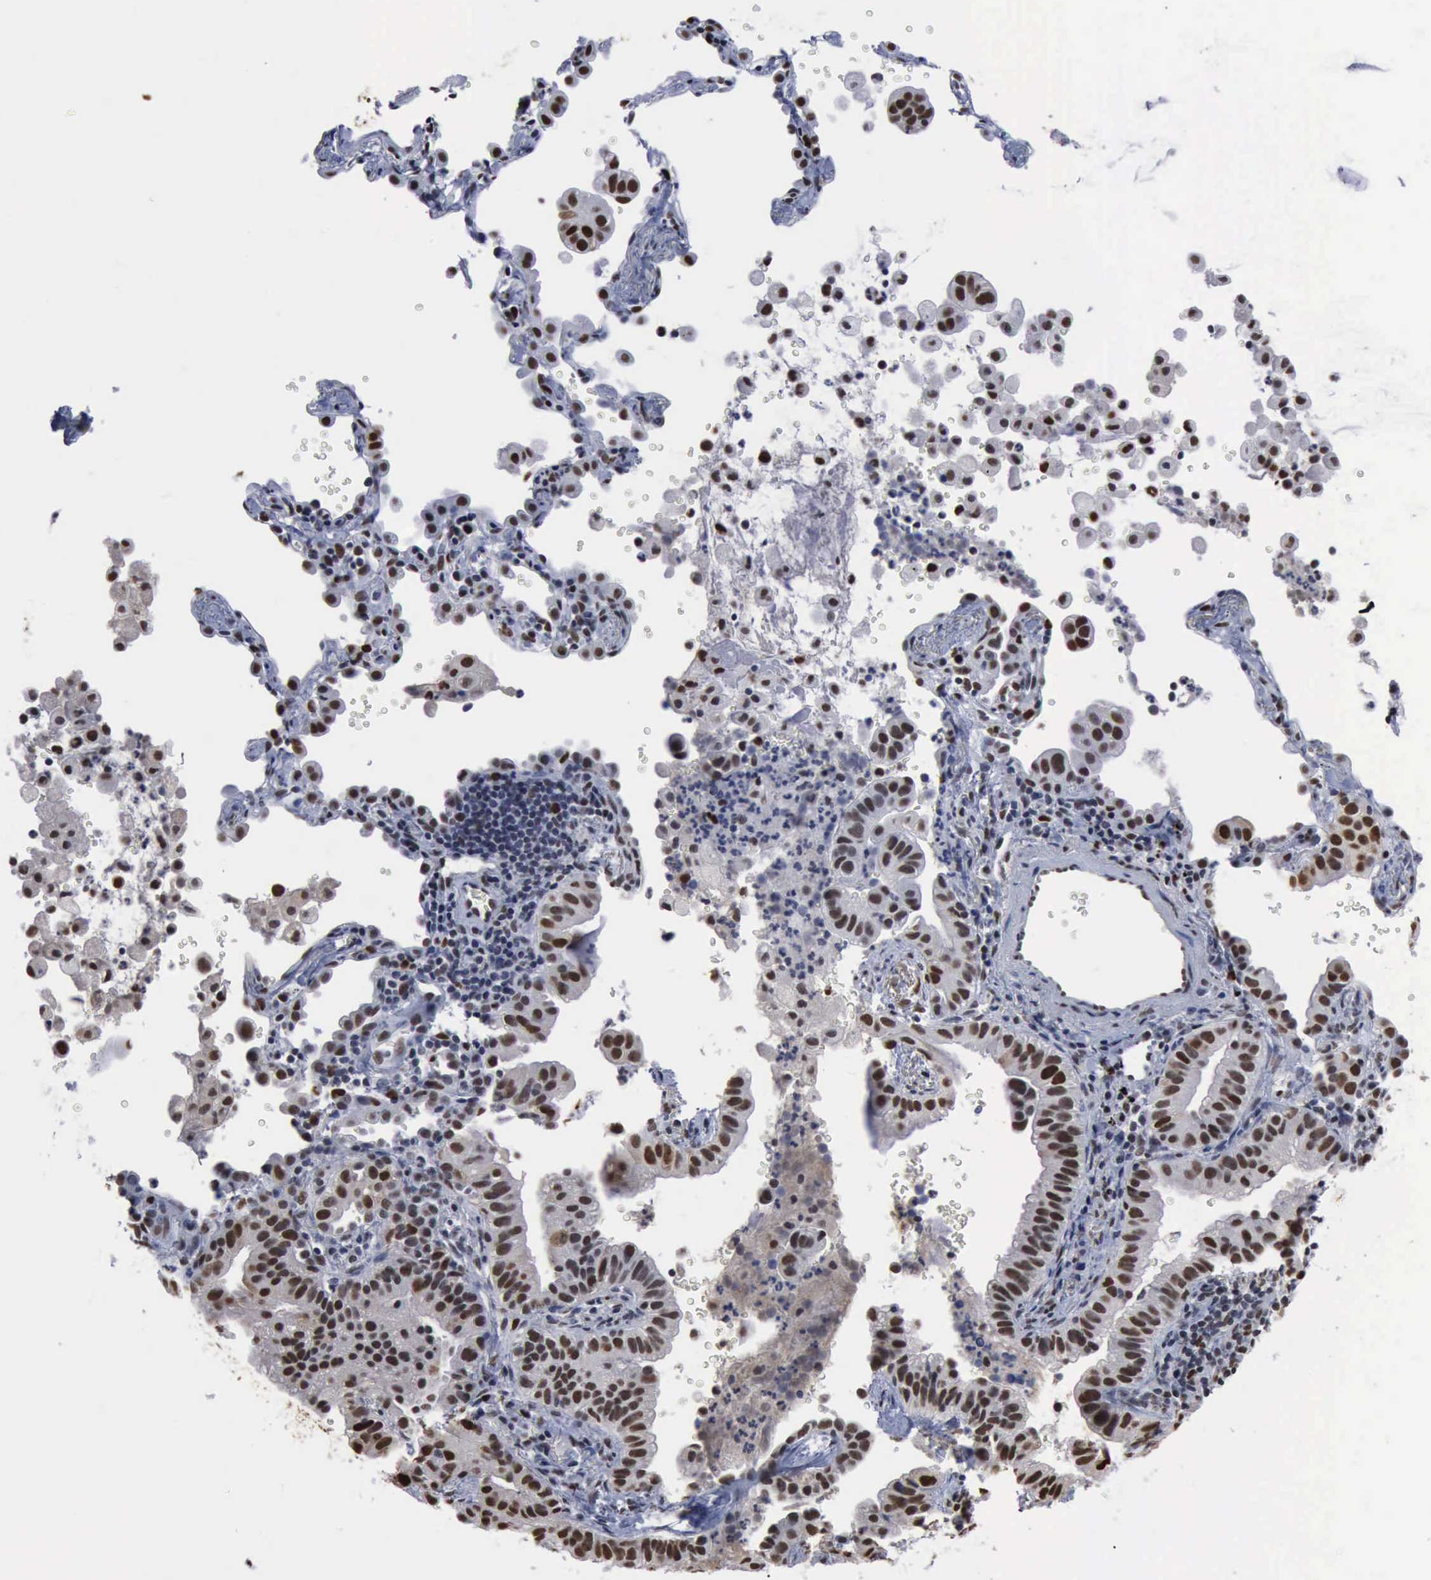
{"staining": {"intensity": "moderate", "quantity": ">75%", "location": "nuclear"}, "tissue": "lung cancer", "cell_type": "Tumor cells", "image_type": "cancer", "snomed": [{"axis": "morphology", "description": "Adenocarcinoma, NOS"}, {"axis": "topography", "description": "Lung"}], "caption": "Protein expression by immunohistochemistry (IHC) displays moderate nuclear staining in approximately >75% of tumor cells in adenocarcinoma (lung).", "gene": "PCNA", "patient": {"sex": "female", "age": 50}}